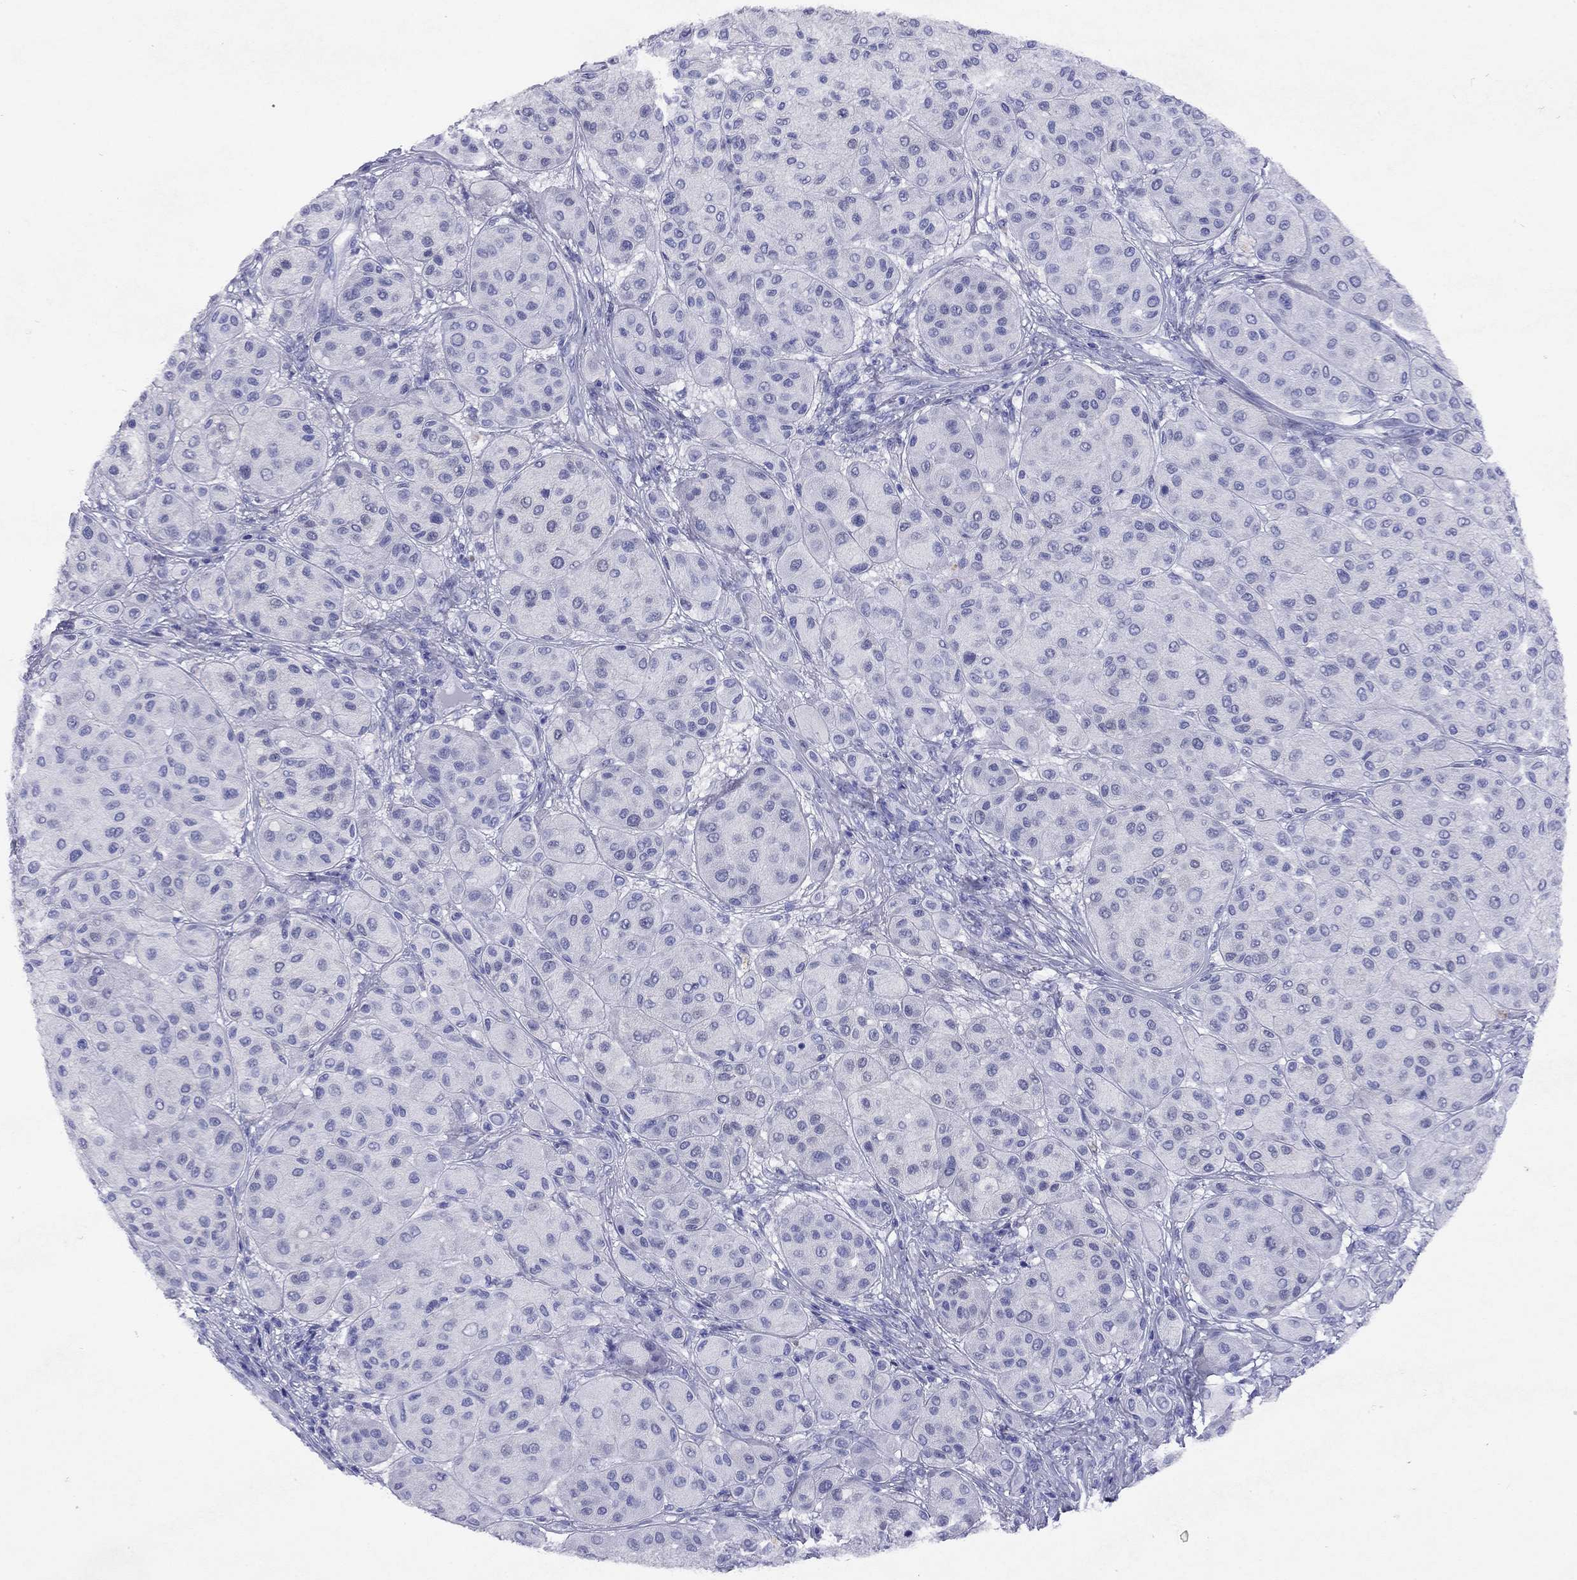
{"staining": {"intensity": "negative", "quantity": "none", "location": "none"}, "tissue": "melanoma", "cell_type": "Tumor cells", "image_type": "cancer", "snomed": [{"axis": "morphology", "description": "Malignant melanoma, Metastatic site"}, {"axis": "topography", "description": "Smooth muscle"}], "caption": "Protein analysis of melanoma demonstrates no significant positivity in tumor cells.", "gene": "ARMC12", "patient": {"sex": "male", "age": 41}}